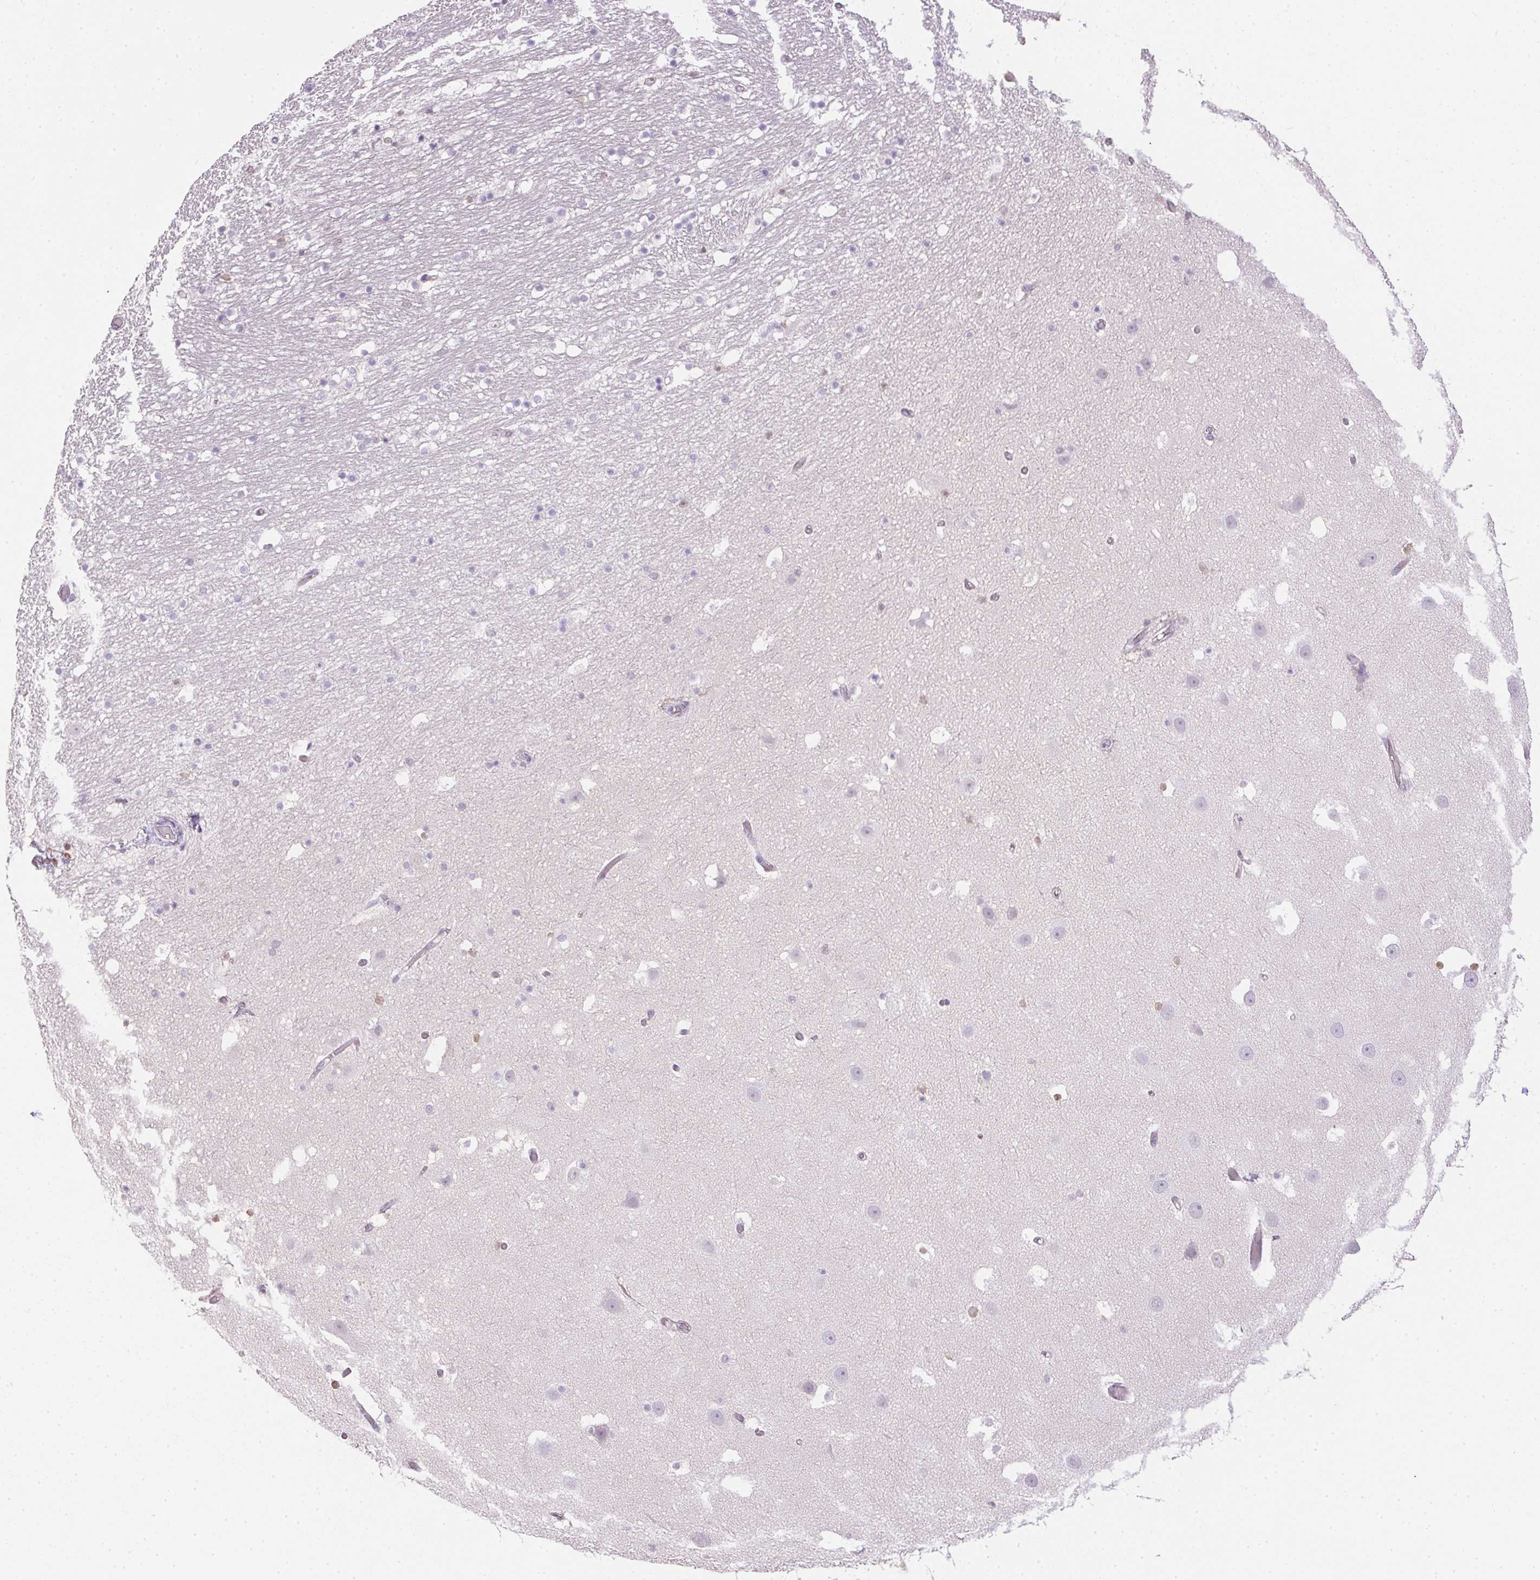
{"staining": {"intensity": "negative", "quantity": "none", "location": "none"}, "tissue": "hippocampus", "cell_type": "Glial cells", "image_type": "normal", "snomed": [{"axis": "morphology", "description": "Normal tissue, NOS"}, {"axis": "topography", "description": "Hippocampus"}], "caption": "Immunohistochemistry histopathology image of benign hippocampus stained for a protein (brown), which exhibits no expression in glial cells.", "gene": "PRL", "patient": {"sex": "male", "age": 26}}